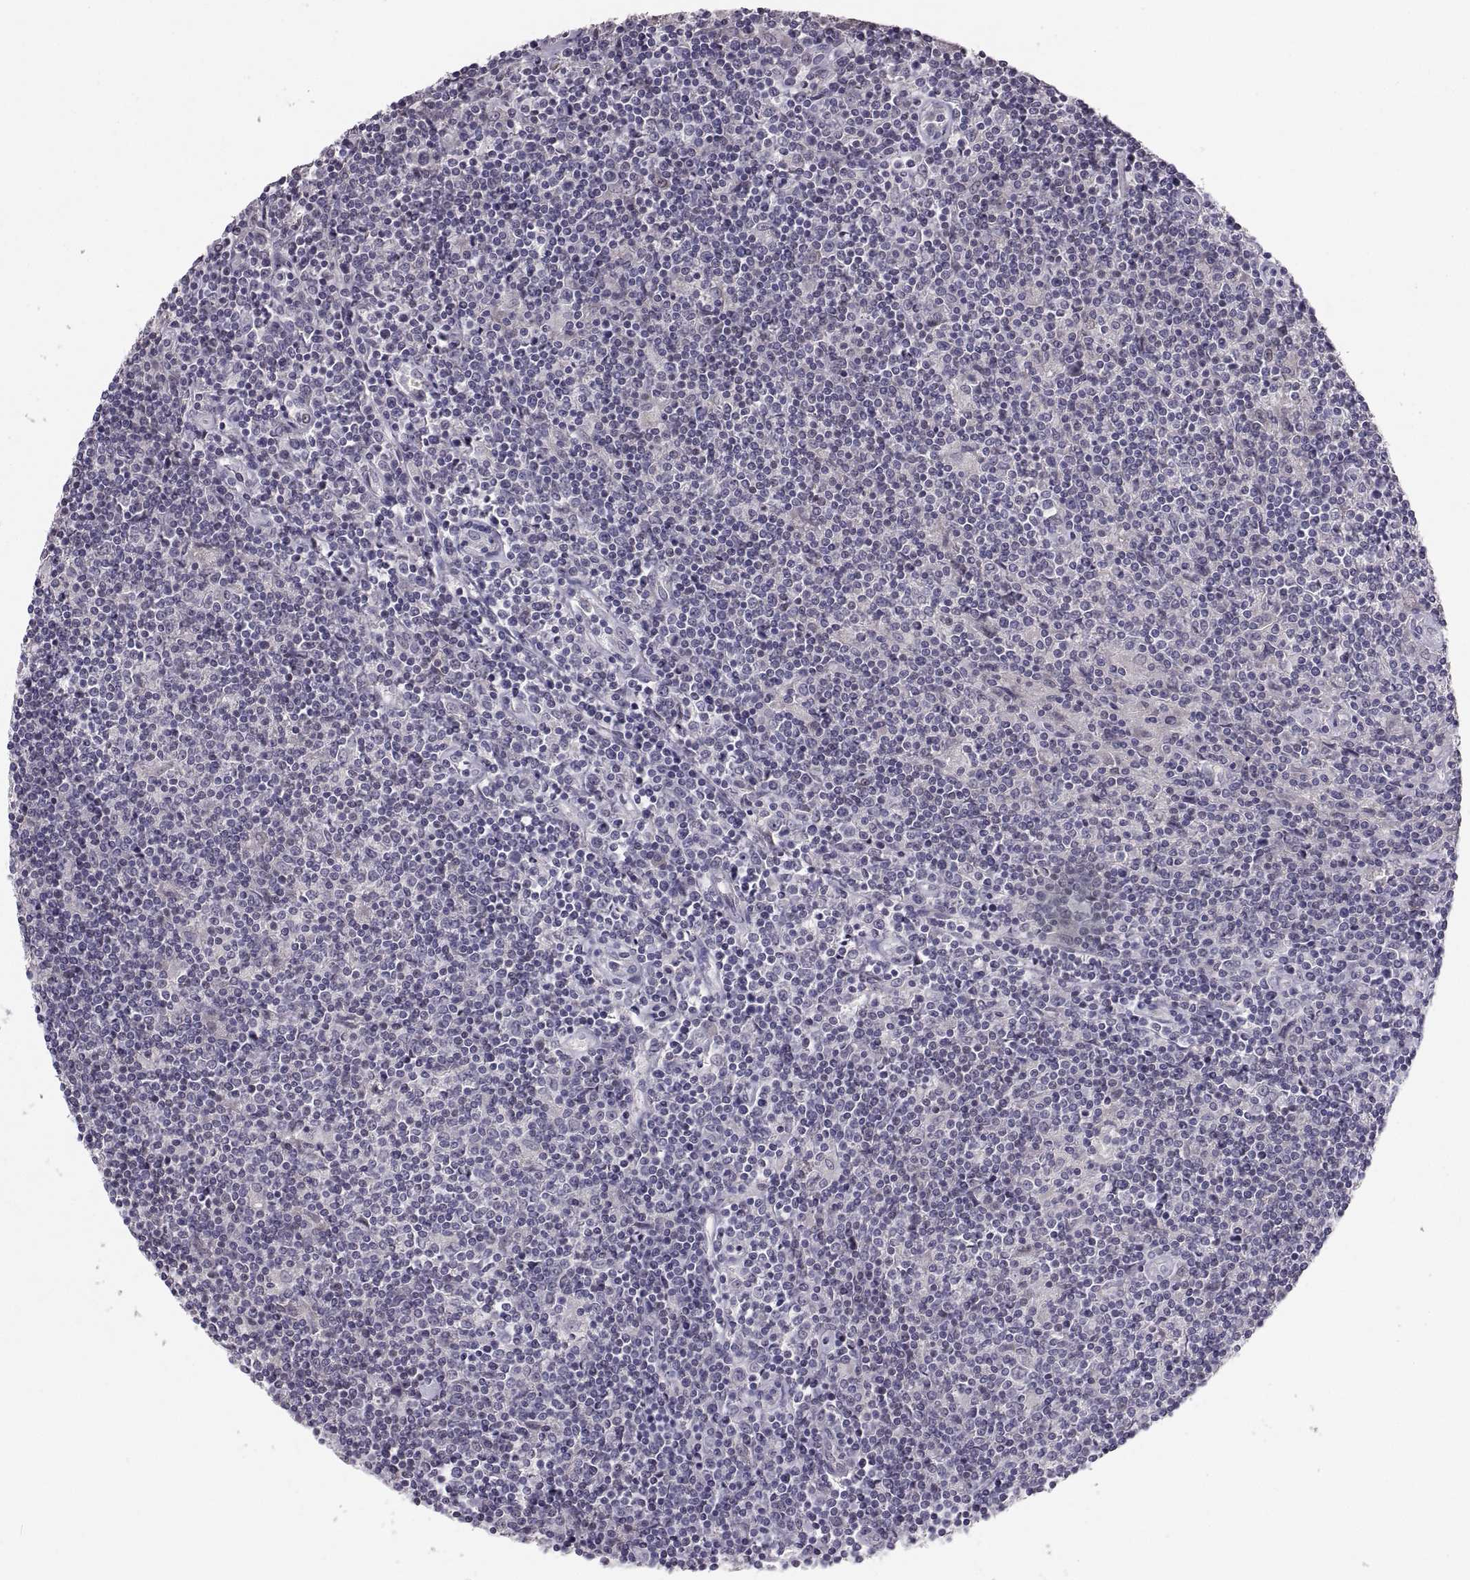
{"staining": {"intensity": "negative", "quantity": "none", "location": "none"}, "tissue": "lymphoma", "cell_type": "Tumor cells", "image_type": "cancer", "snomed": [{"axis": "morphology", "description": "Hodgkin's disease, NOS"}, {"axis": "topography", "description": "Lymph node"}], "caption": "Immunohistochemical staining of Hodgkin's disease exhibits no significant positivity in tumor cells.", "gene": "PAX2", "patient": {"sex": "male", "age": 40}}